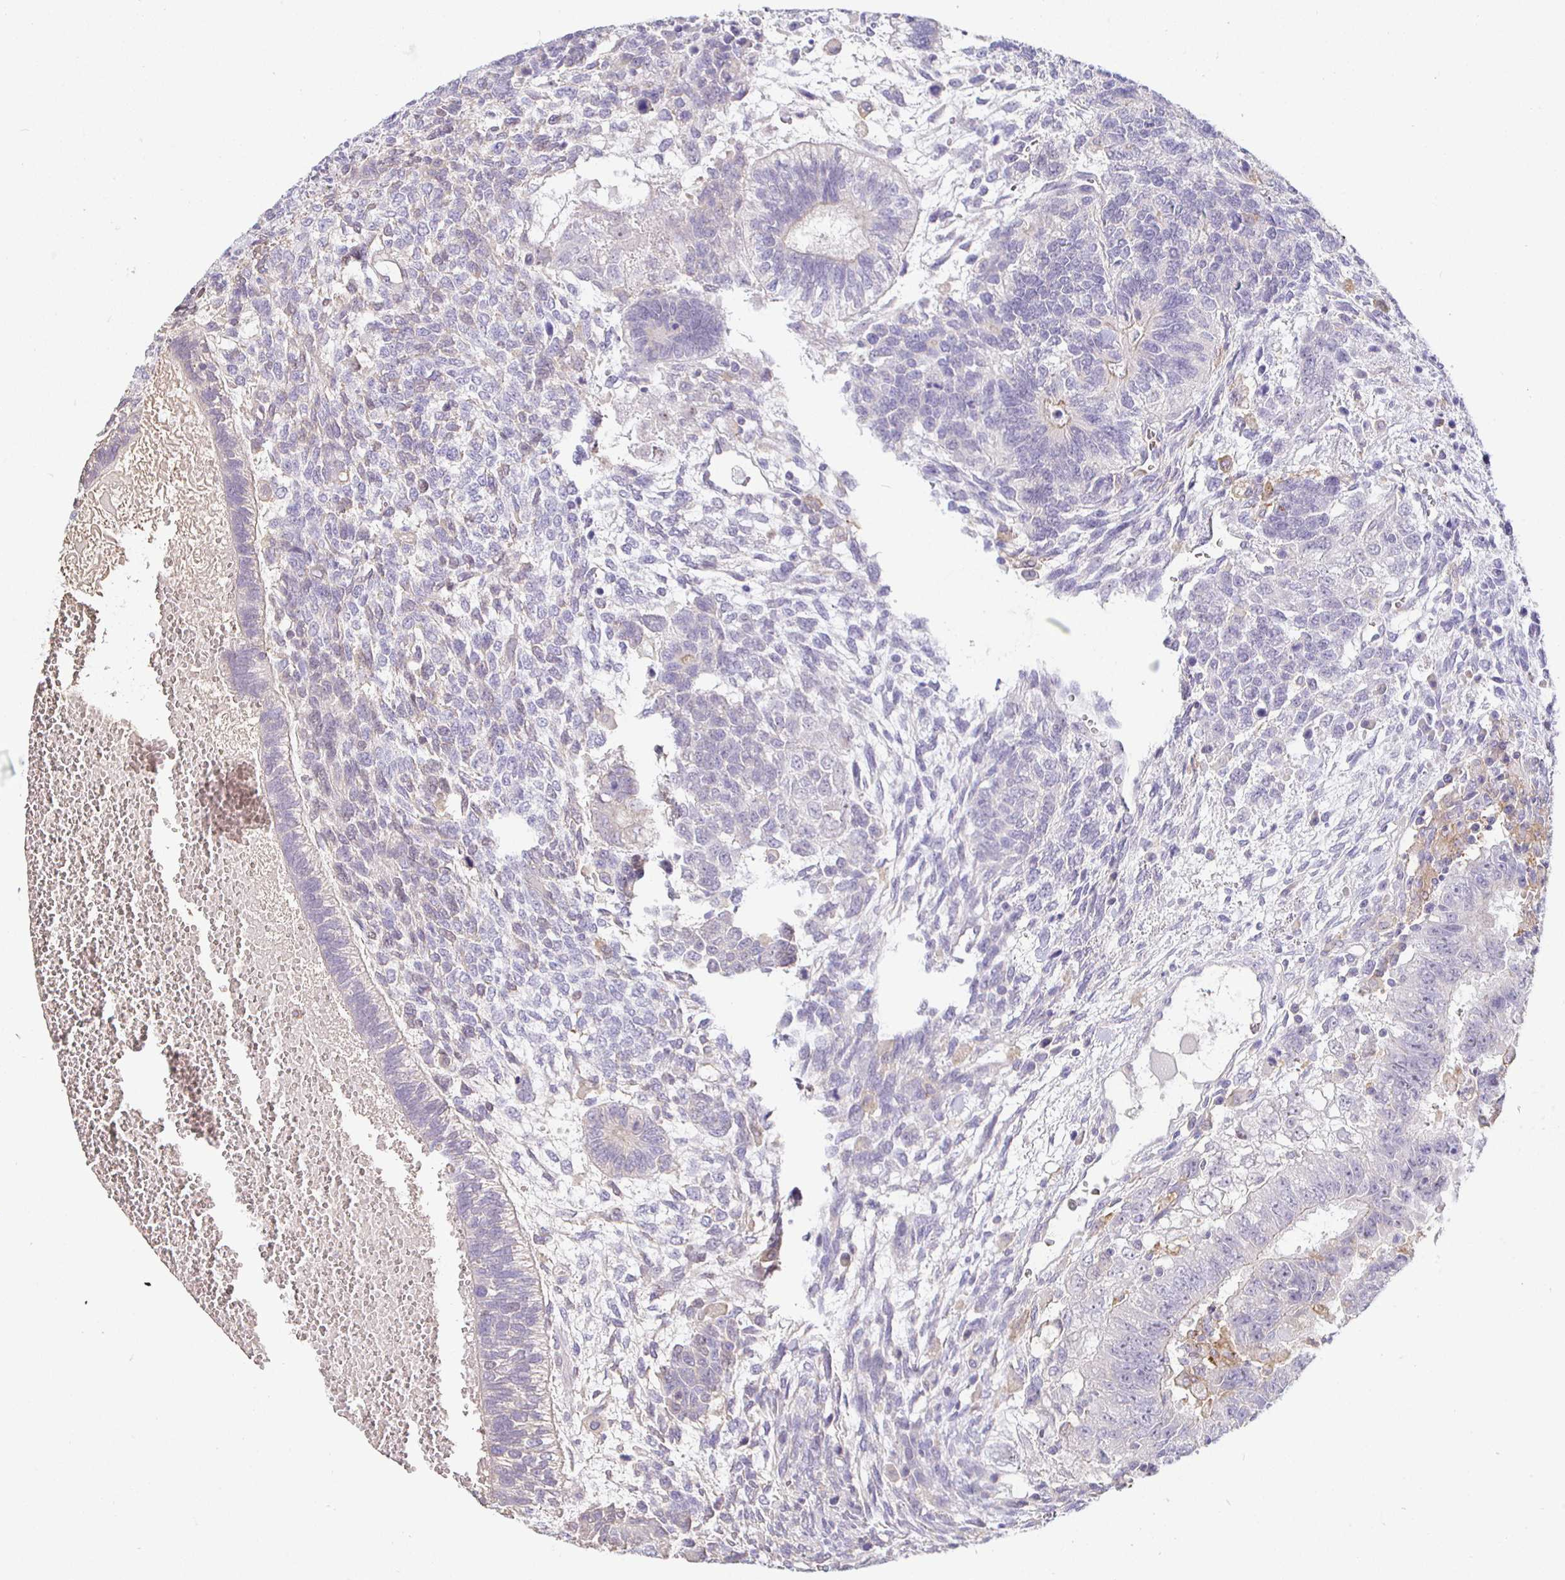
{"staining": {"intensity": "negative", "quantity": "none", "location": "none"}, "tissue": "testis cancer", "cell_type": "Tumor cells", "image_type": "cancer", "snomed": [{"axis": "morphology", "description": "Normal tissue, NOS"}, {"axis": "morphology", "description": "Carcinoma, Embryonal, NOS"}, {"axis": "topography", "description": "Testis"}, {"axis": "topography", "description": "Epididymis"}], "caption": "This is an immunohistochemistry micrograph of embryonal carcinoma (testis). There is no expression in tumor cells.", "gene": "SIRPA", "patient": {"sex": "male", "age": 23}}